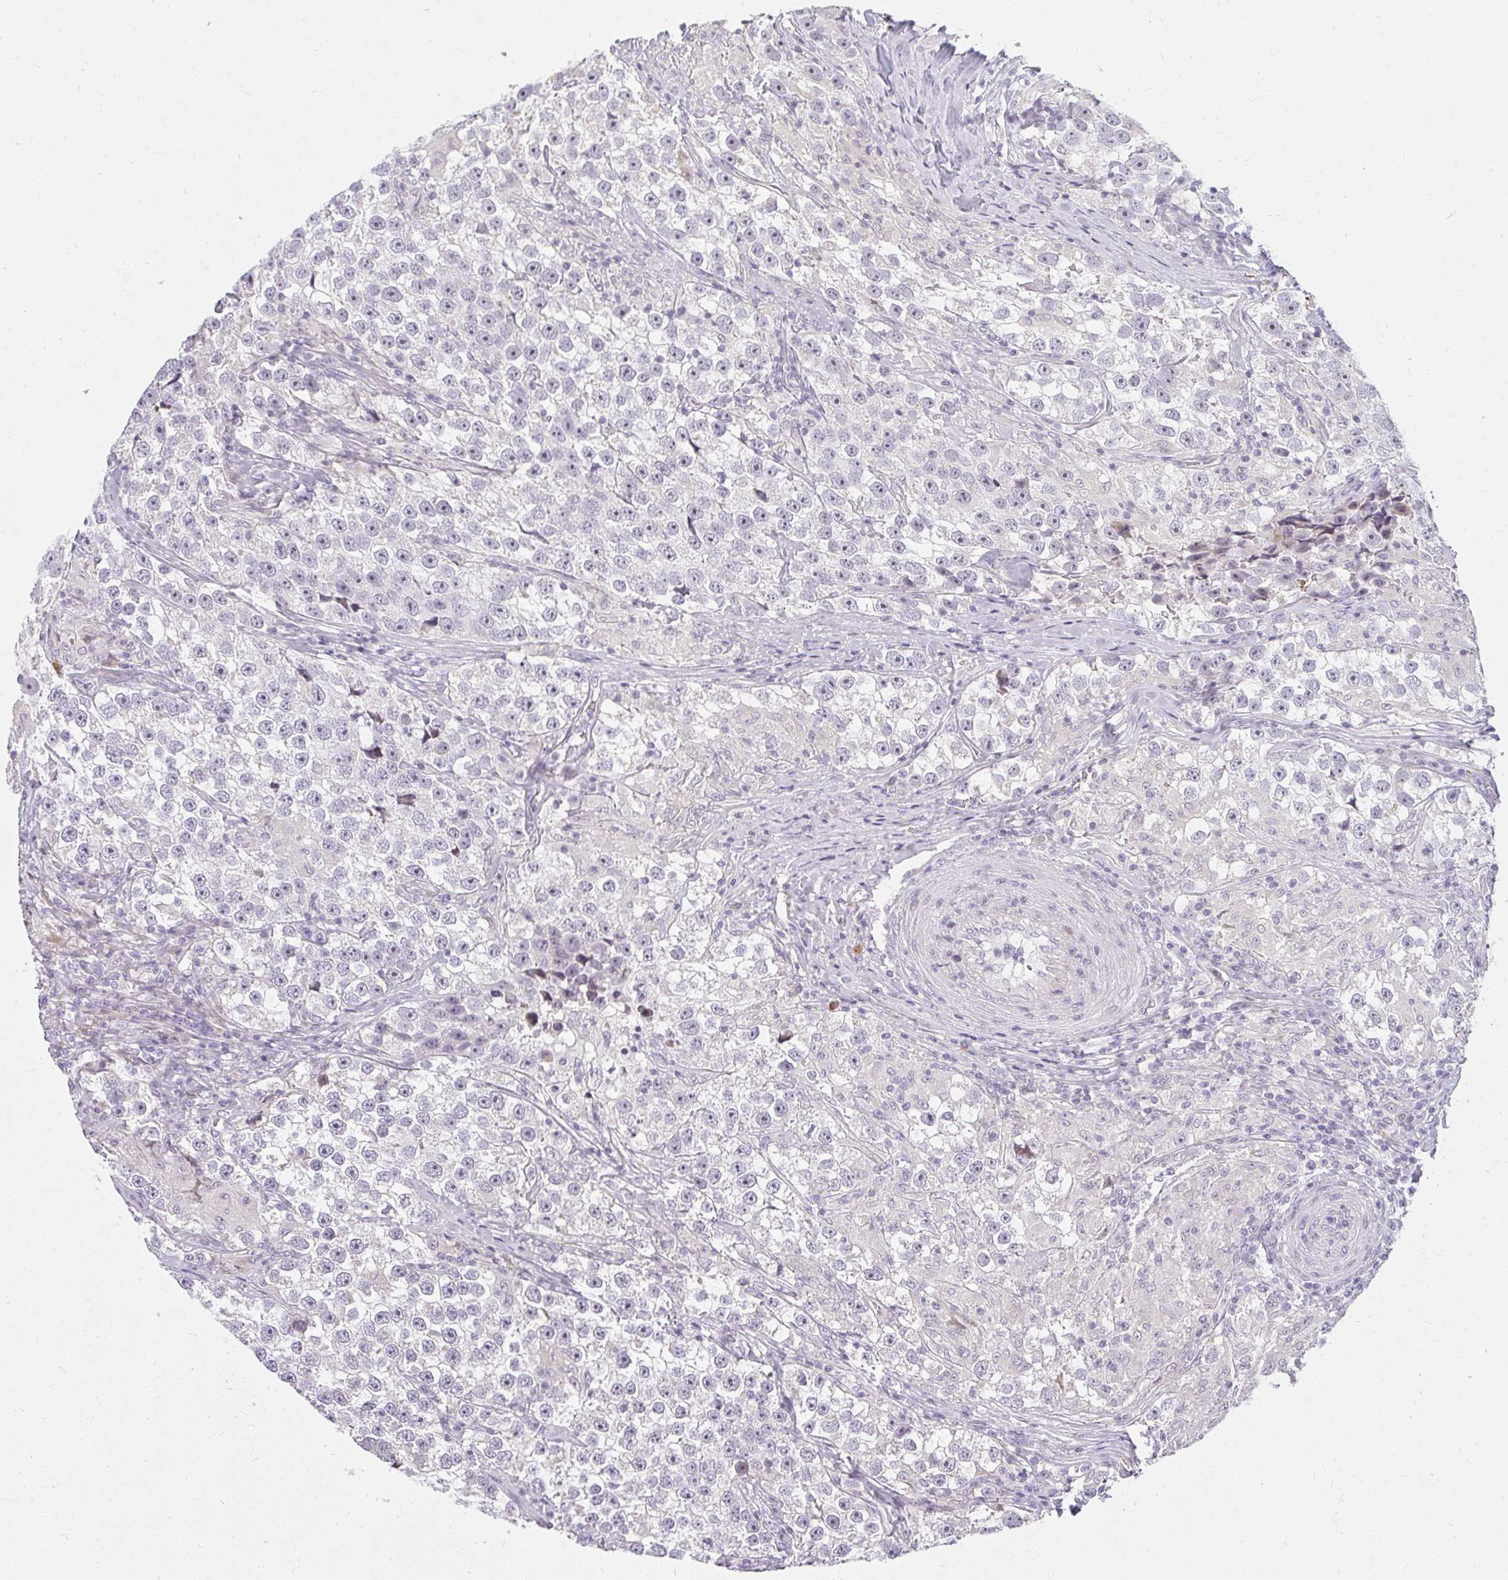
{"staining": {"intensity": "negative", "quantity": "none", "location": "none"}, "tissue": "testis cancer", "cell_type": "Tumor cells", "image_type": "cancer", "snomed": [{"axis": "morphology", "description": "Seminoma, NOS"}, {"axis": "topography", "description": "Testis"}], "caption": "Immunohistochemistry of human seminoma (testis) shows no positivity in tumor cells.", "gene": "ZFYVE26", "patient": {"sex": "male", "age": 46}}